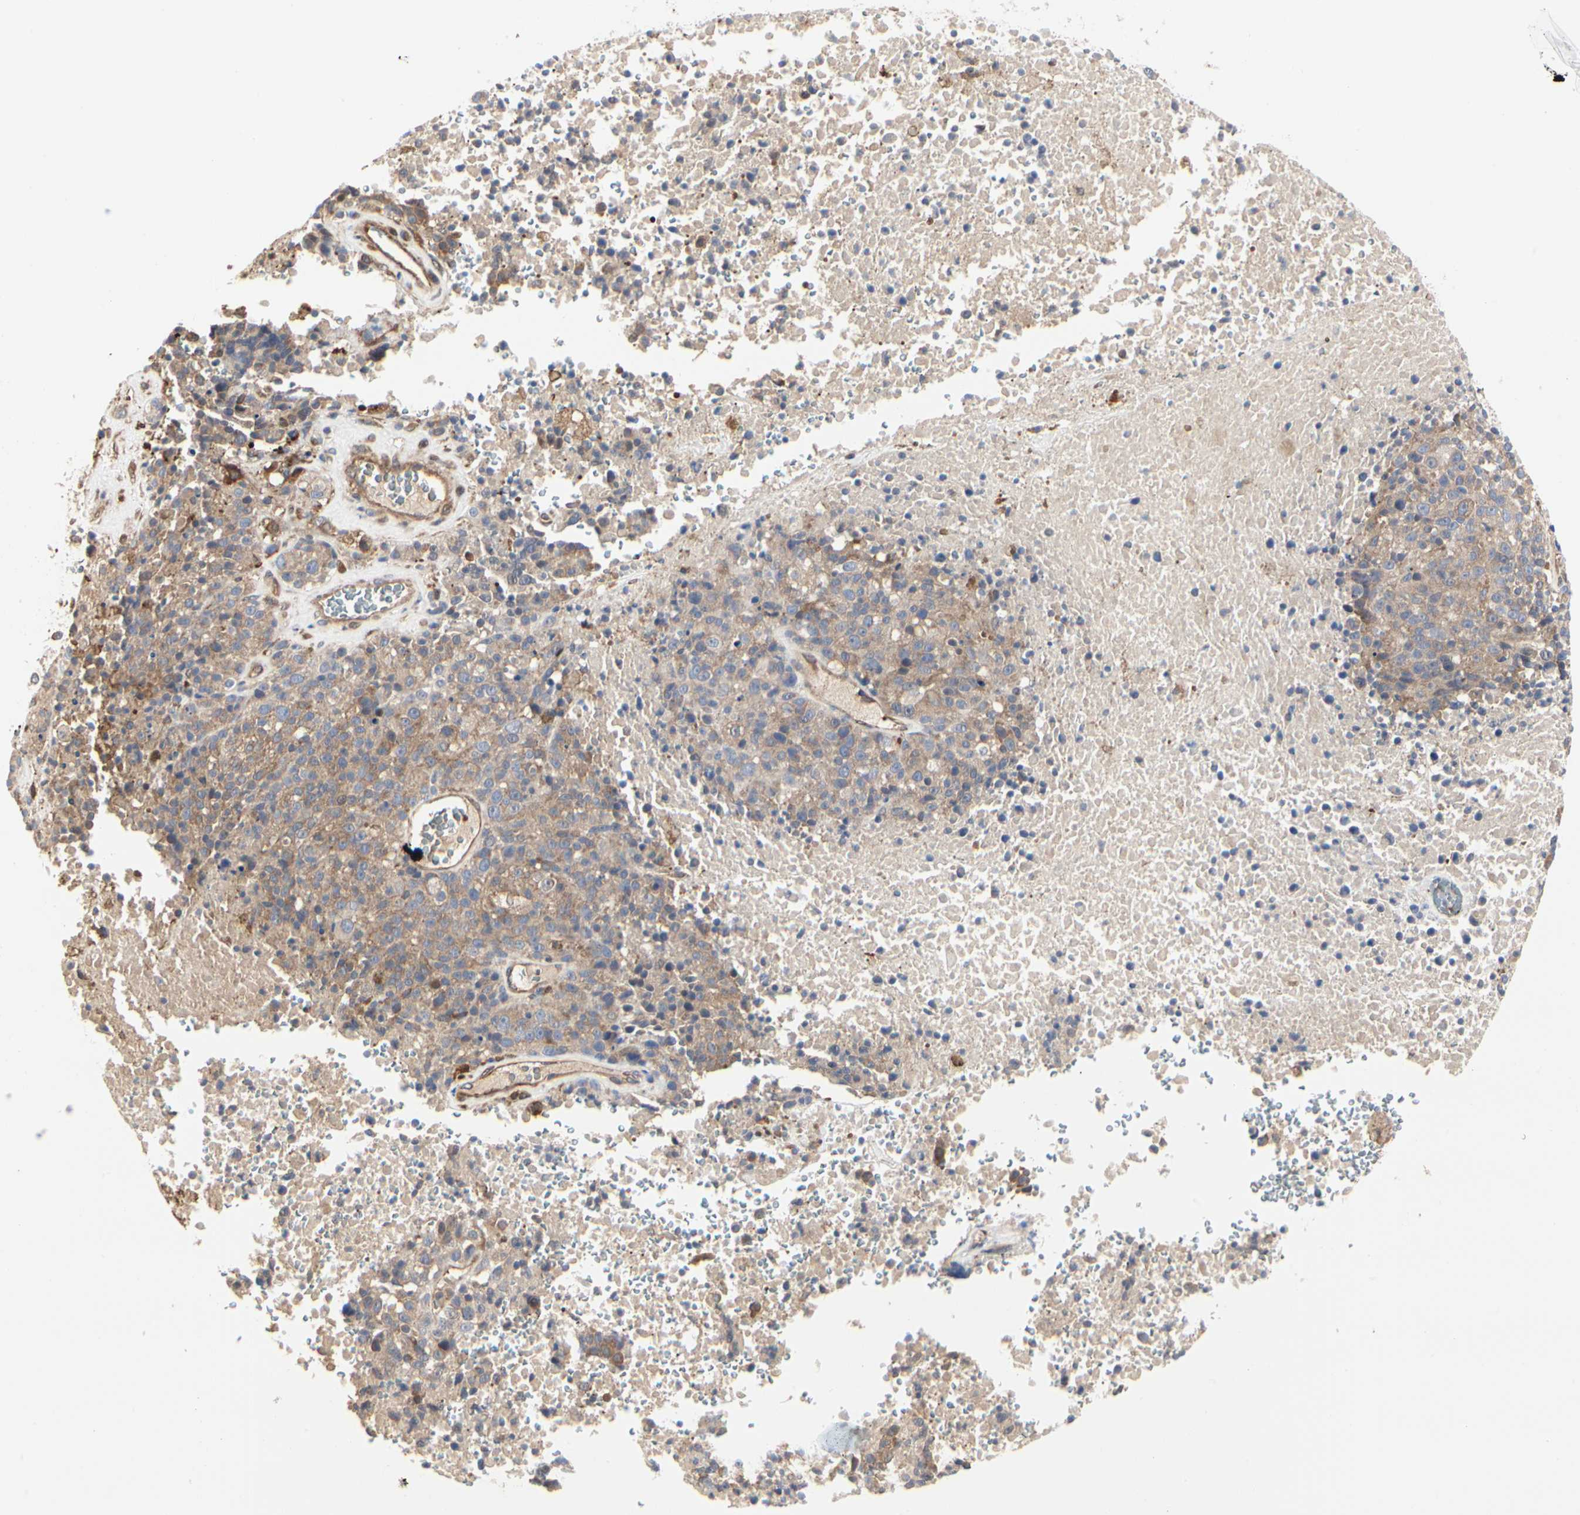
{"staining": {"intensity": "moderate", "quantity": ">75%", "location": "cytoplasmic/membranous"}, "tissue": "melanoma", "cell_type": "Tumor cells", "image_type": "cancer", "snomed": [{"axis": "morphology", "description": "Malignant melanoma, Metastatic site"}, {"axis": "topography", "description": "Cerebral cortex"}], "caption": "High-magnification brightfield microscopy of malignant melanoma (metastatic site) stained with DAB (3,3'-diaminobenzidine) (brown) and counterstained with hematoxylin (blue). tumor cells exhibit moderate cytoplasmic/membranous positivity is appreciated in approximately>75% of cells.", "gene": "C3orf52", "patient": {"sex": "female", "age": 52}}